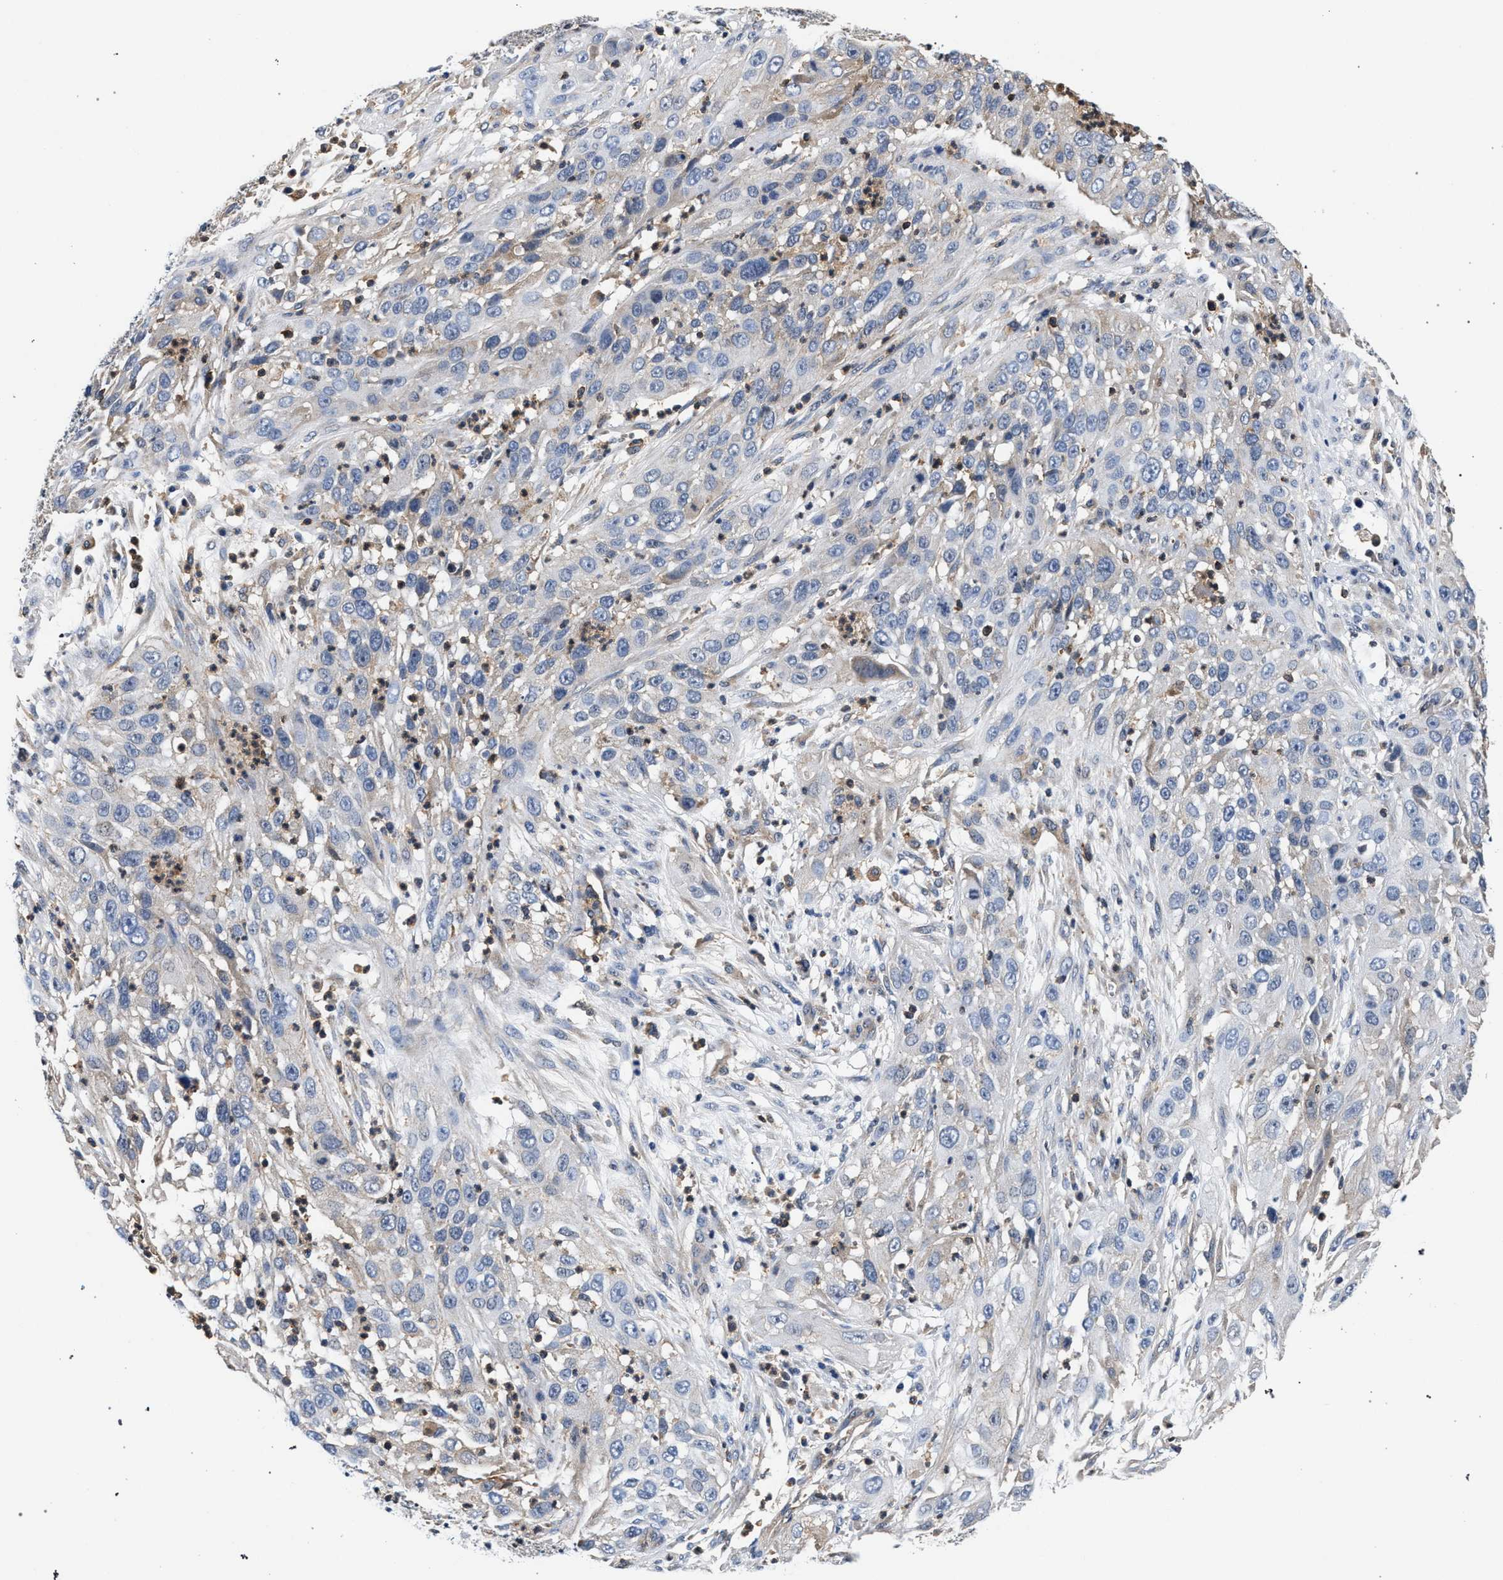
{"staining": {"intensity": "negative", "quantity": "none", "location": "none"}, "tissue": "cervical cancer", "cell_type": "Tumor cells", "image_type": "cancer", "snomed": [{"axis": "morphology", "description": "Squamous cell carcinoma, NOS"}, {"axis": "topography", "description": "Cervix"}], "caption": "Immunohistochemistry of human squamous cell carcinoma (cervical) shows no positivity in tumor cells. Nuclei are stained in blue.", "gene": "LASP1", "patient": {"sex": "female", "age": 32}}